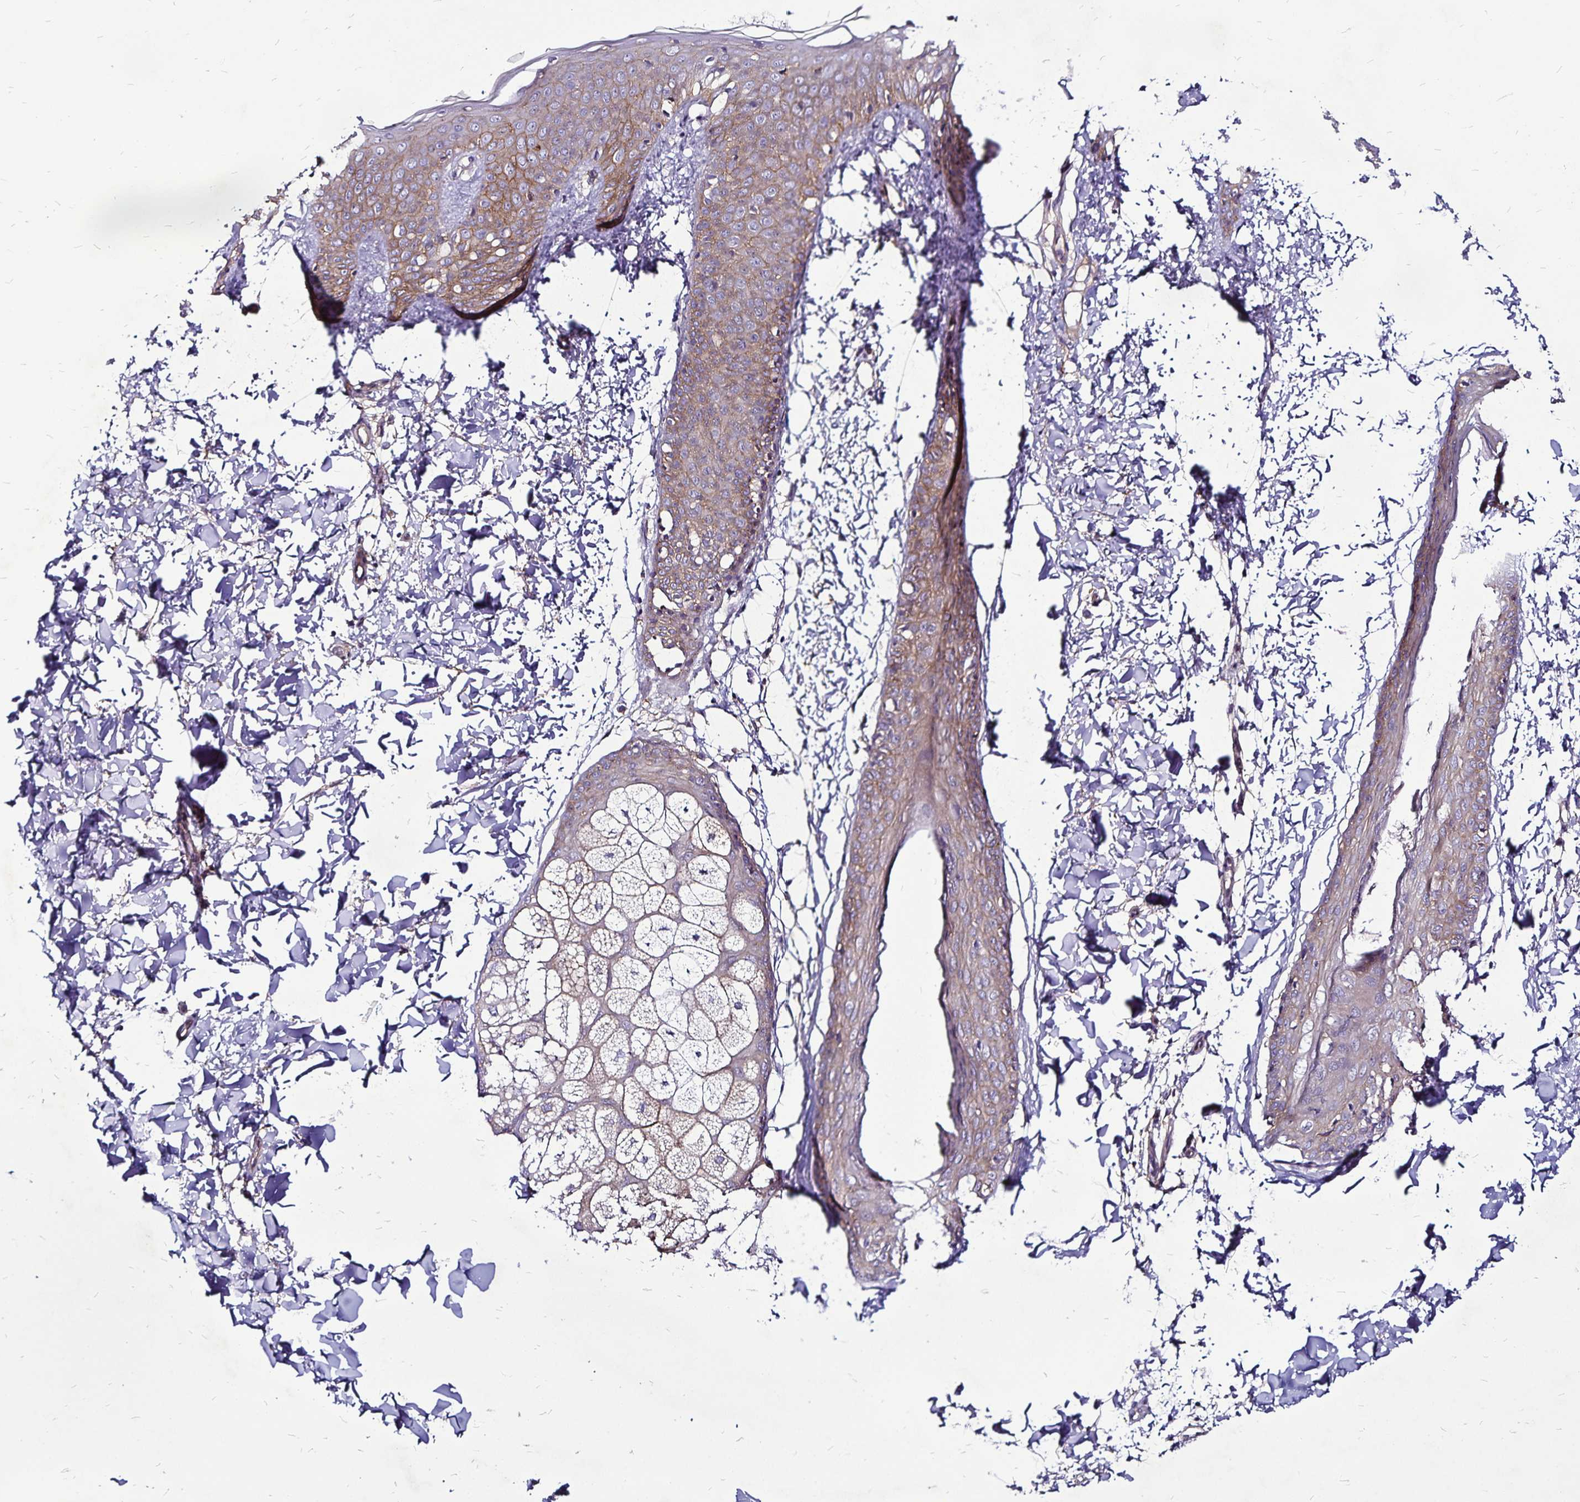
{"staining": {"intensity": "negative", "quantity": "none", "location": "none"}, "tissue": "skin", "cell_type": "Fibroblasts", "image_type": "normal", "snomed": [{"axis": "morphology", "description": "Normal tissue, NOS"}, {"axis": "topography", "description": "Skin"}], "caption": "Immunohistochemistry photomicrograph of benign skin stained for a protein (brown), which shows no positivity in fibroblasts. (Immunohistochemistry (ihc), brightfield microscopy, high magnification).", "gene": "GNG12", "patient": {"sex": "male", "age": 16}}